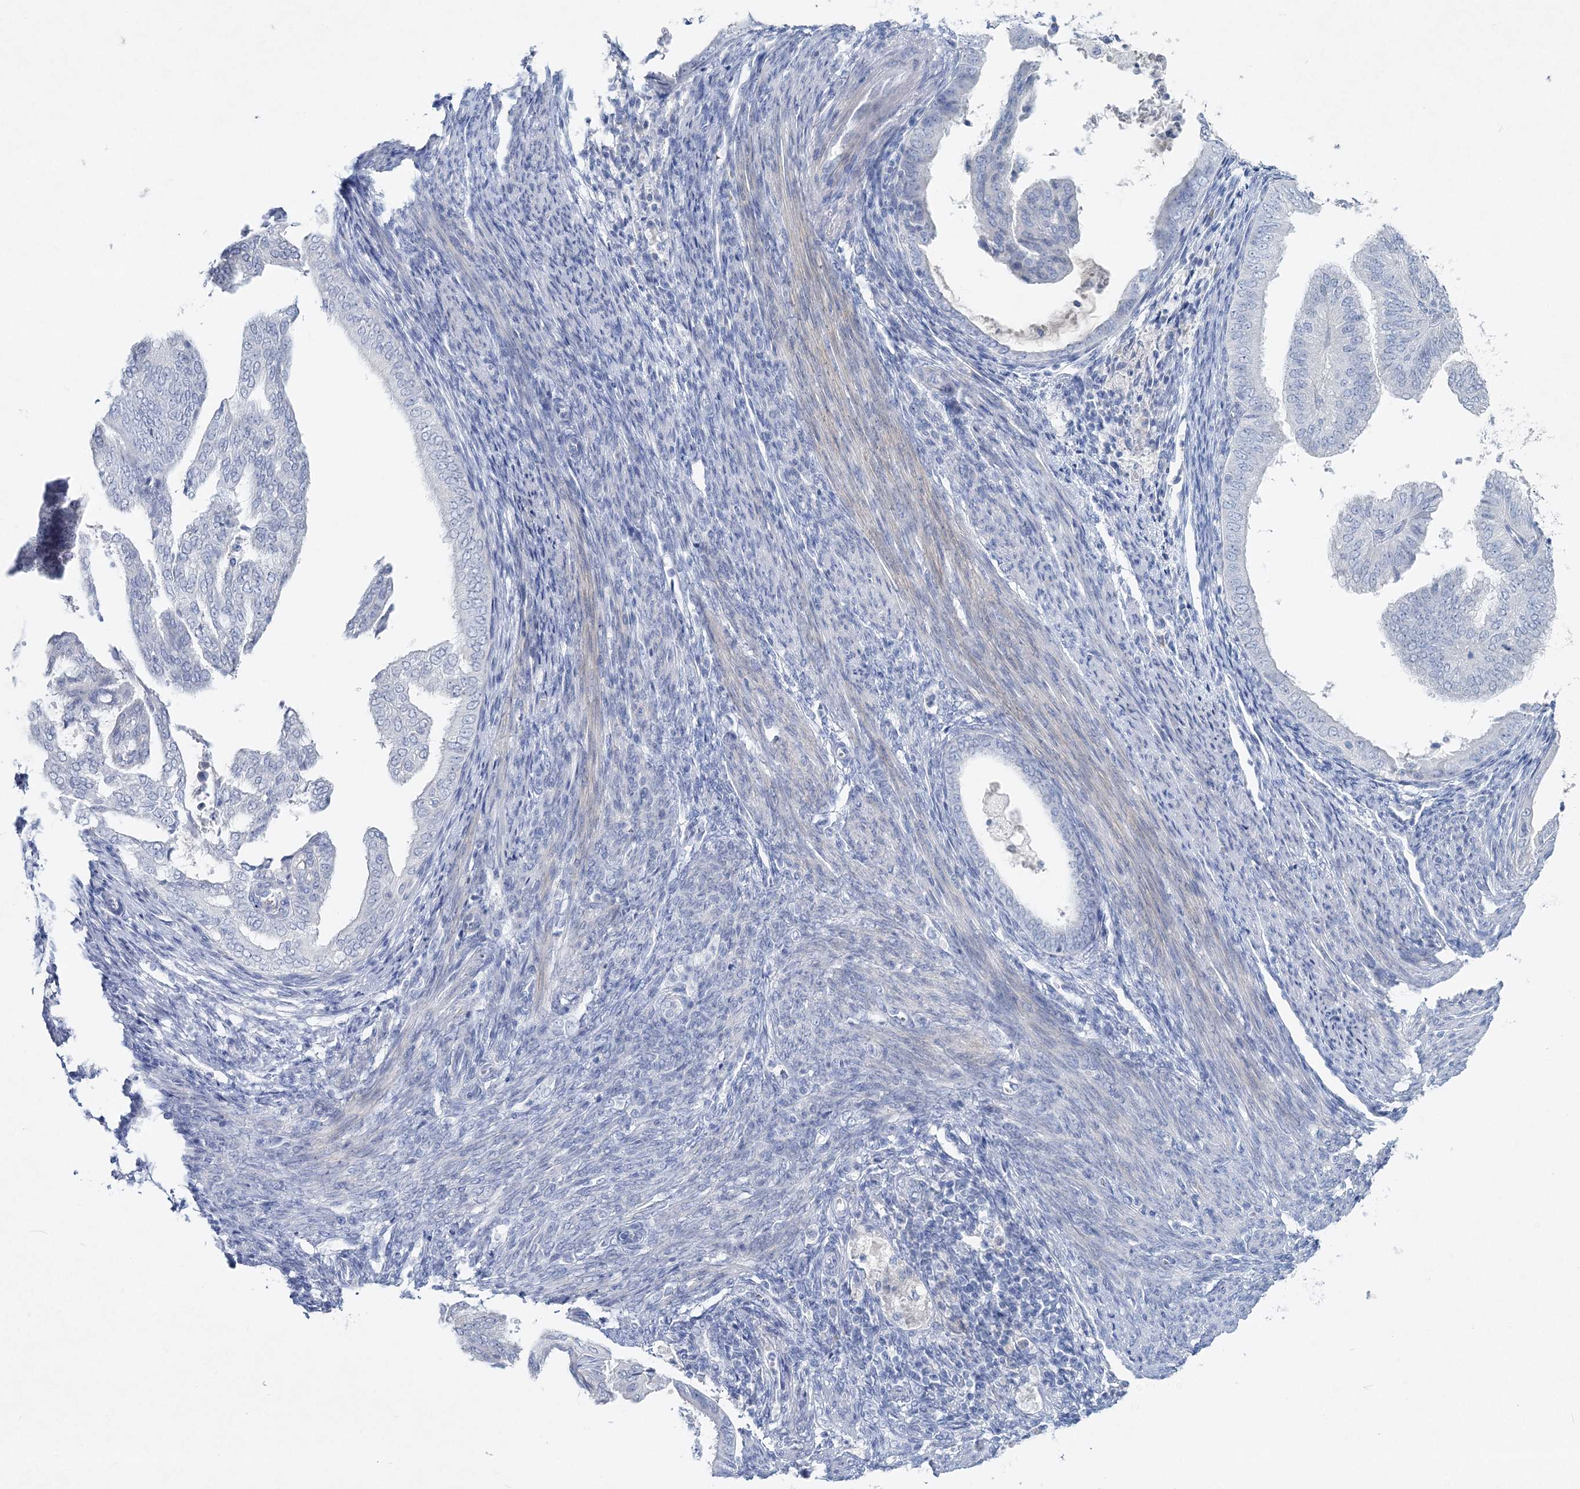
{"staining": {"intensity": "negative", "quantity": "none", "location": "none"}, "tissue": "endometrial cancer", "cell_type": "Tumor cells", "image_type": "cancer", "snomed": [{"axis": "morphology", "description": "Adenocarcinoma, NOS"}, {"axis": "topography", "description": "Endometrium"}], "caption": "This photomicrograph is of adenocarcinoma (endometrial) stained with immunohistochemistry (IHC) to label a protein in brown with the nuclei are counter-stained blue. There is no staining in tumor cells.", "gene": "GCKR", "patient": {"sex": "female", "age": 58}}